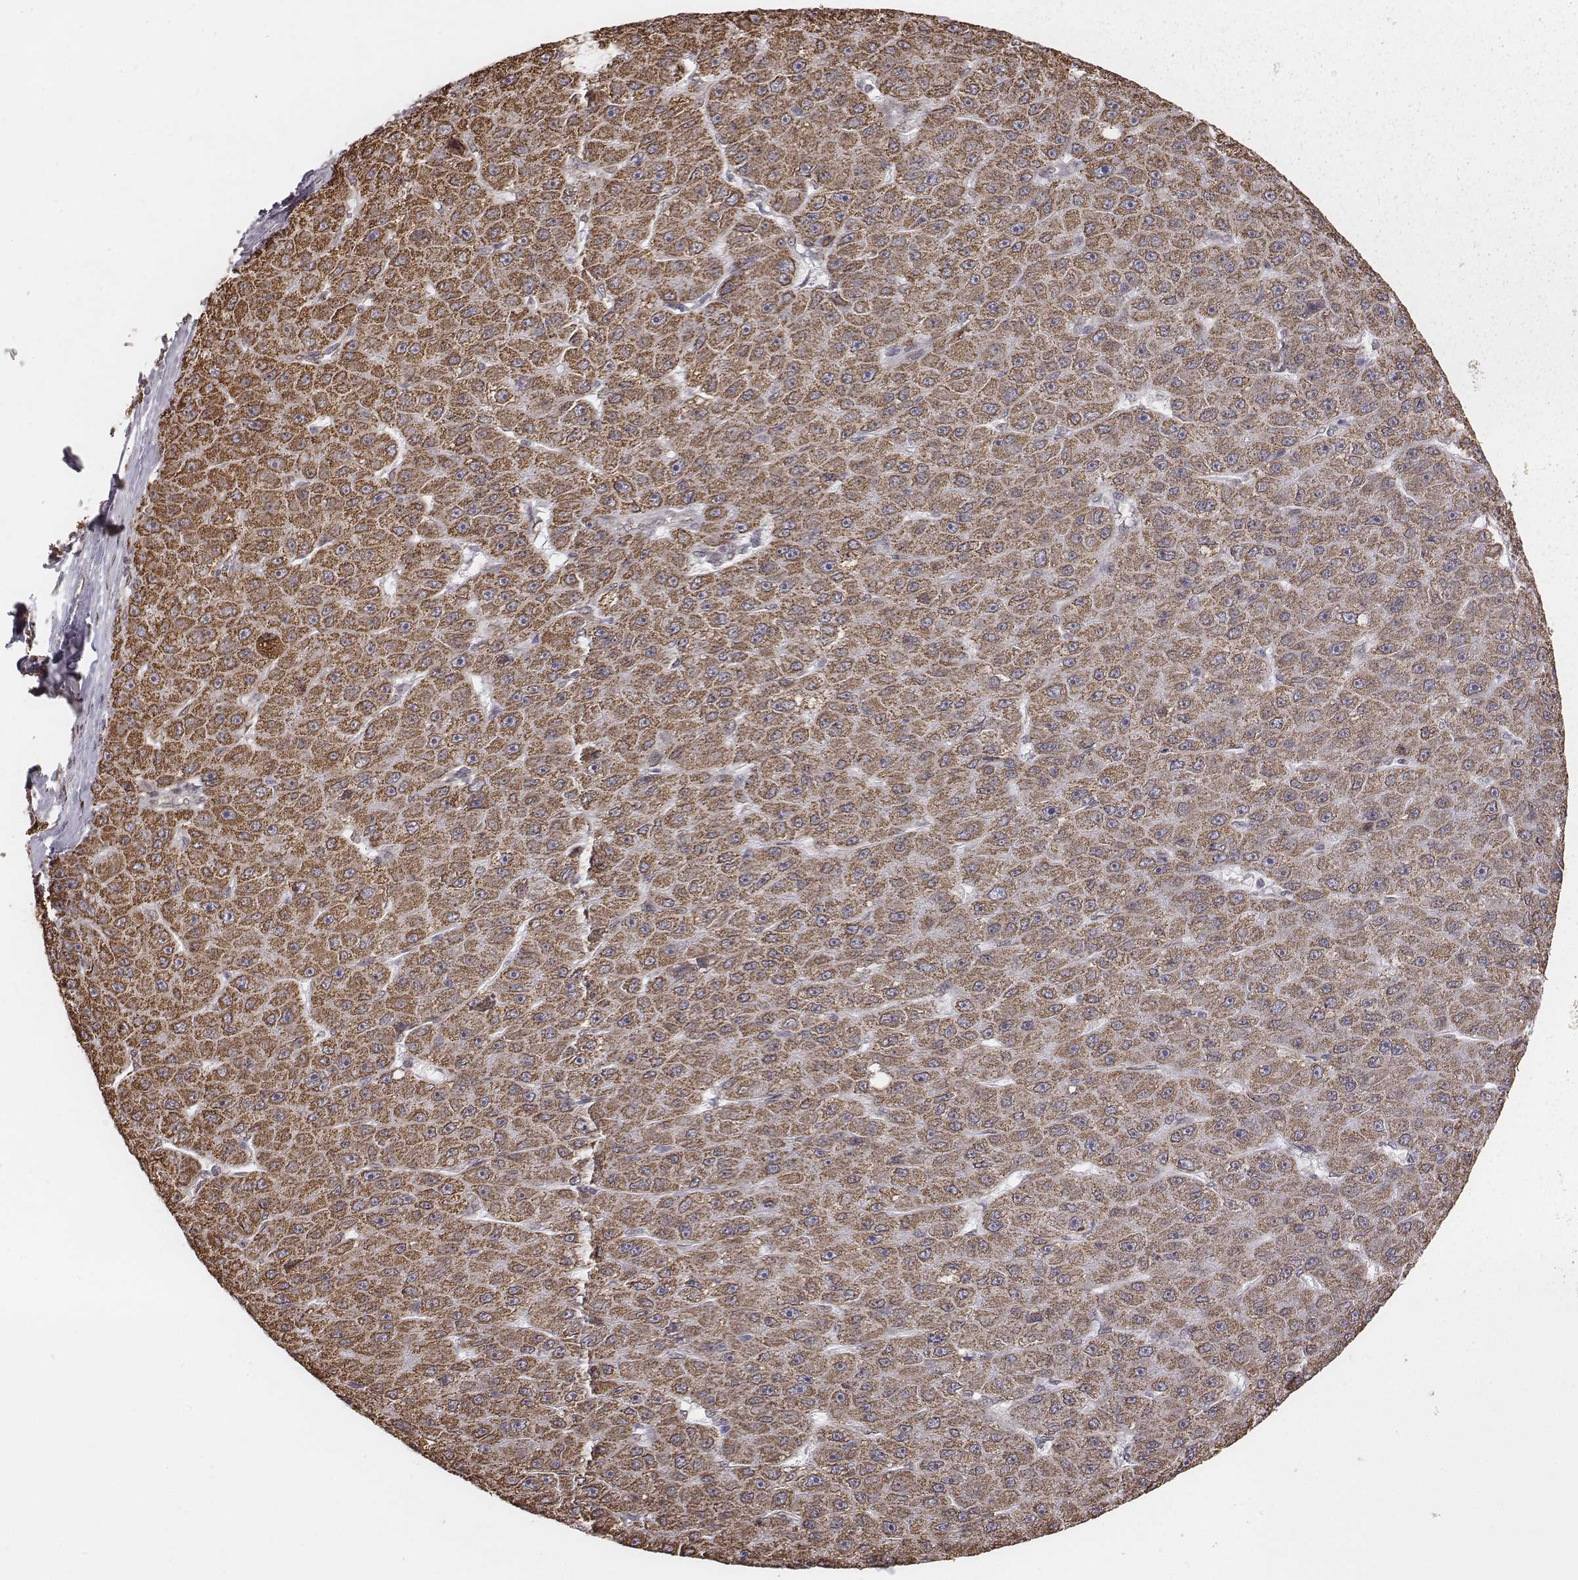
{"staining": {"intensity": "moderate", "quantity": "25%-75%", "location": "cytoplasmic/membranous"}, "tissue": "liver cancer", "cell_type": "Tumor cells", "image_type": "cancer", "snomed": [{"axis": "morphology", "description": "Carcinoma, Hepatocellular, NOS"}, {"axis": "topography", "description": "Liver"}], "caption": "Immunohistochemistry (DAB) staining of hepatocellular carcinoma (liver) shows moderate cytoplasmic/membranous protein staining in about 25%-75% of tumor cells.", "gene": "ACOT2", "patient": {"sex": "male", "age": 67}}